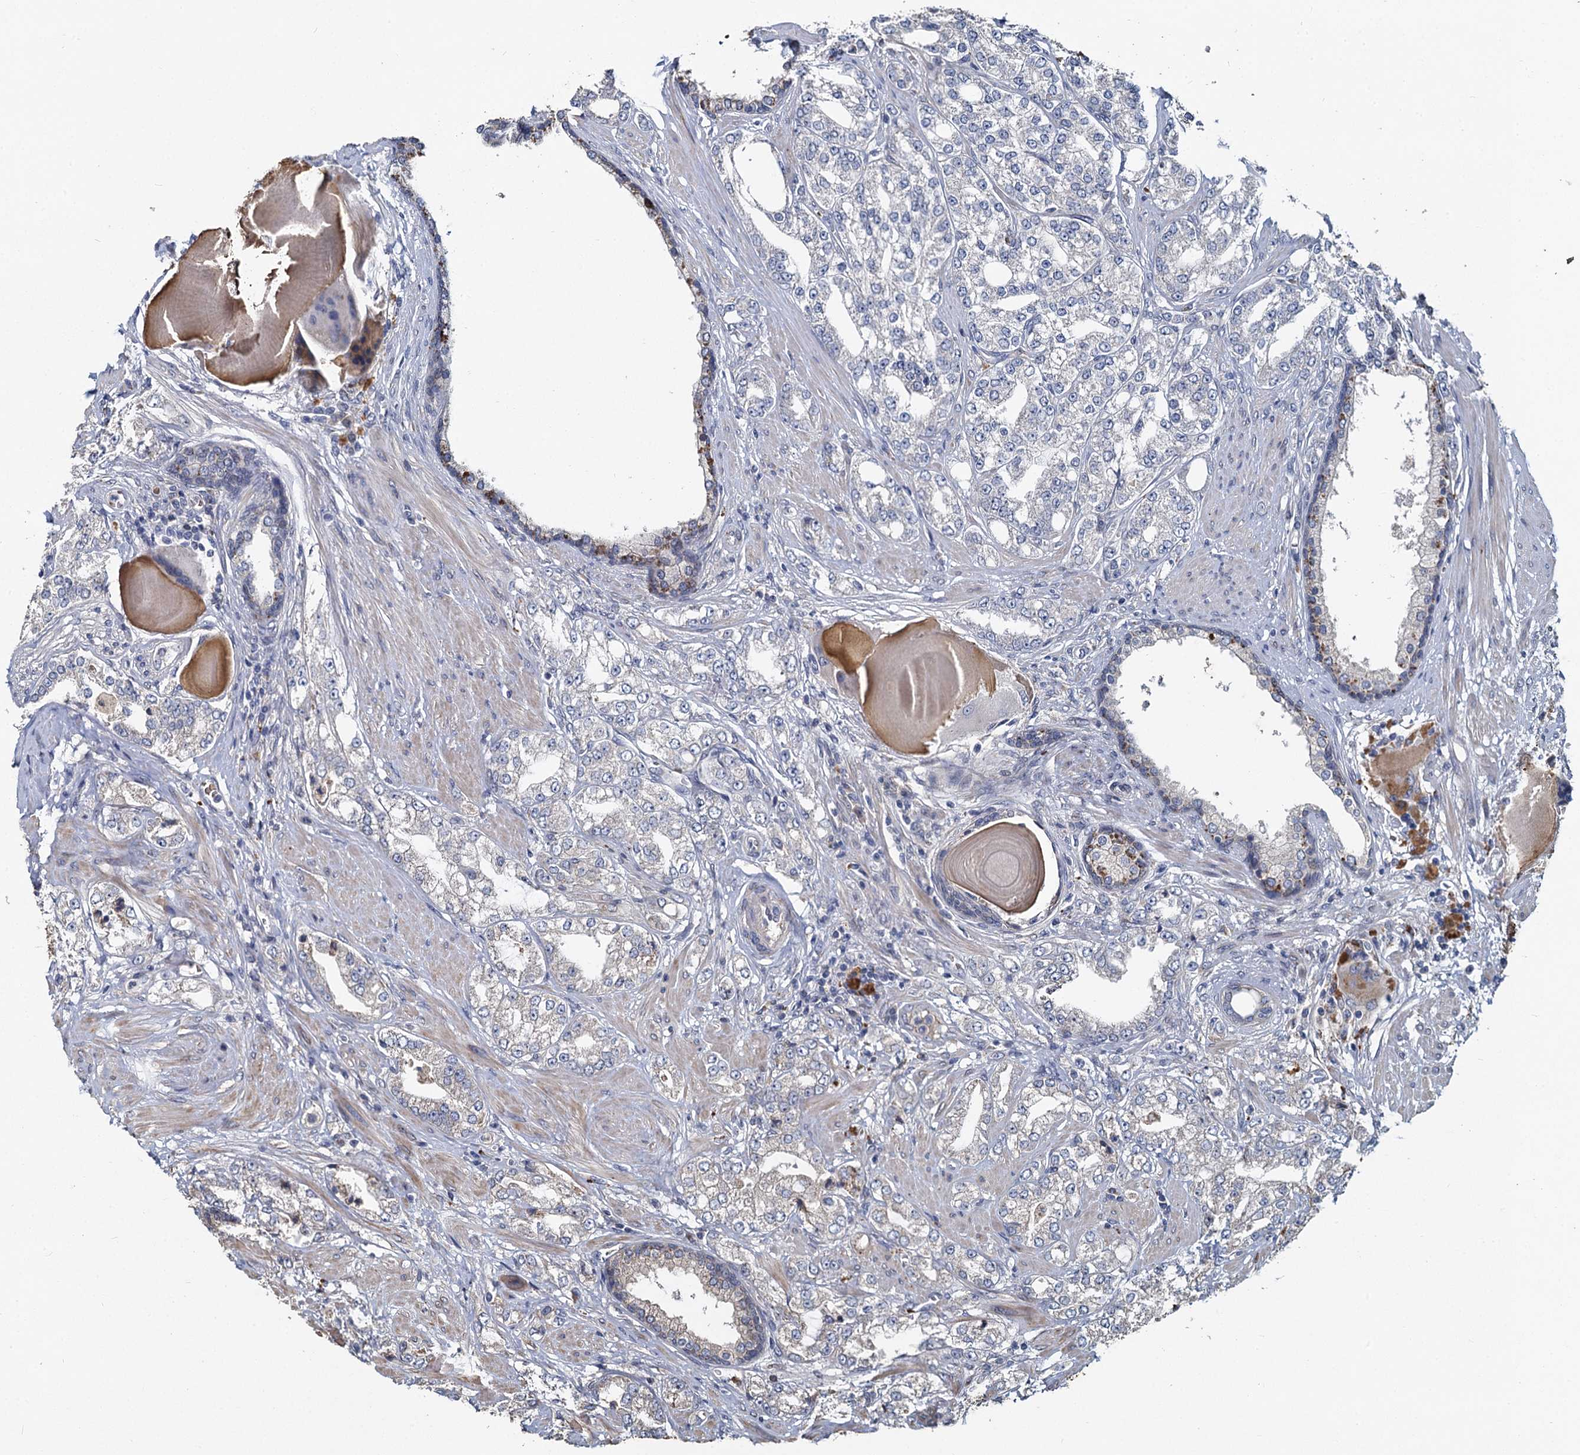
{"staining": {"intensity": "negative", "quantity": "none", "location": "none"}, "tissue": "prostate cancer", "cell_type": "Tumor cells", "image_type": "cancer", "snomed": [{"axis": "morphology", "description": "Adenocarcinoma, High grade"}, {"axis": "topography", "description": "Prostate"}], "caption": "High magnification brightfield microscopy of prostate cancer stained with DAB (3,3'-diaminobenzidine) (brown) and counterstained with hematoxylin (blue): tumor cells show no significant positivity. (IHC, brightfield microscopy, high magnification).", "gene": "TCTN2", "patient": {"sex": "male", "age": 64}}